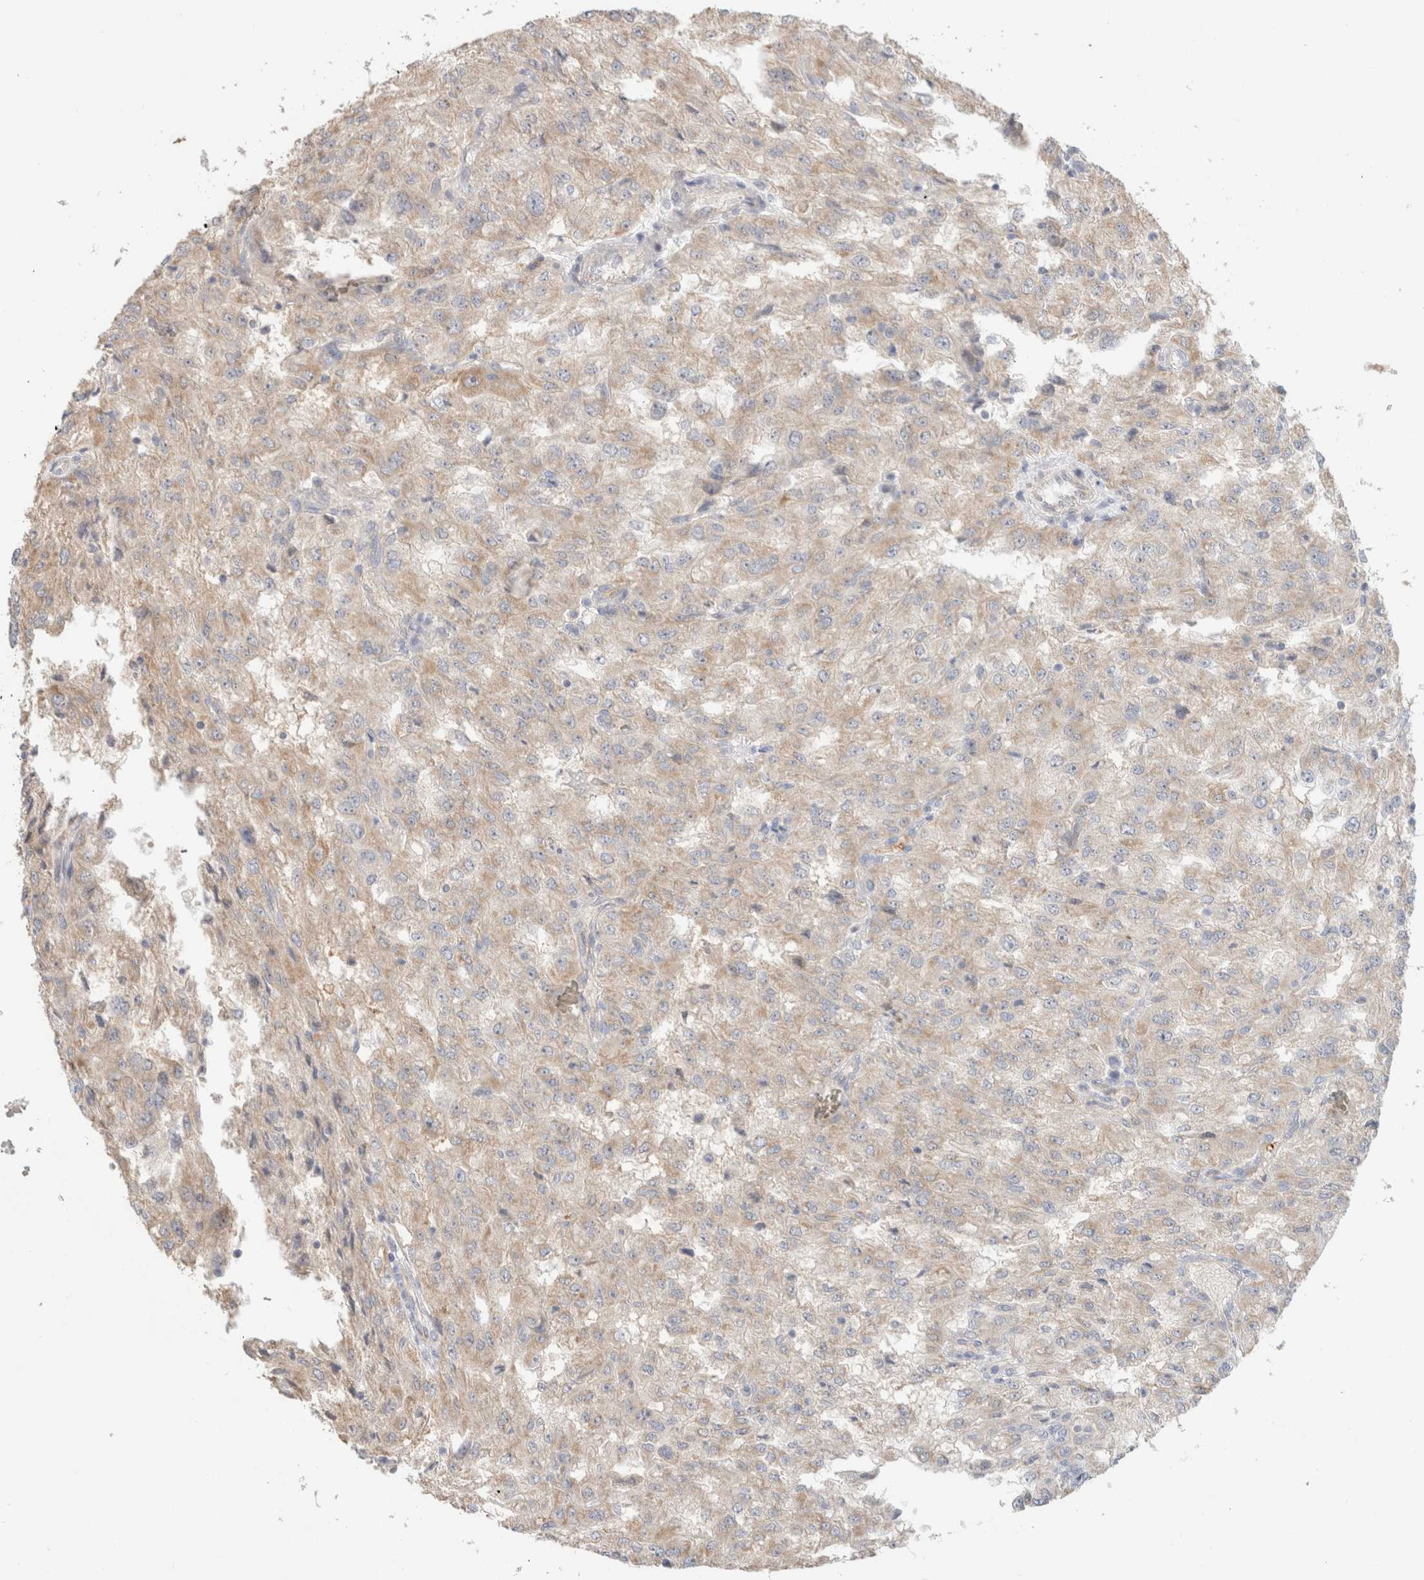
{"staining": {"intensity": "weak", "quantity": "25%-75%", "location": "cytoplasmic/membranous"}, "tissue": "renal cancer", "cell_type": "Tumor cells", "image_type": "cancer", "snomed": [{"axis": "morphology", "description": "Adenocarcinoma, NOS"}, {"axis": "topography", "description": "Kidney"}], "caption": "DAB immunohistochemical staining of renal cancer (adenocarcinoma) displays weak cytoplasmic/membranous protein staining in approximately 25%-75% of tumor cells.", "gene": "CA13", "patient": {"sex": "female", "age": 54}}